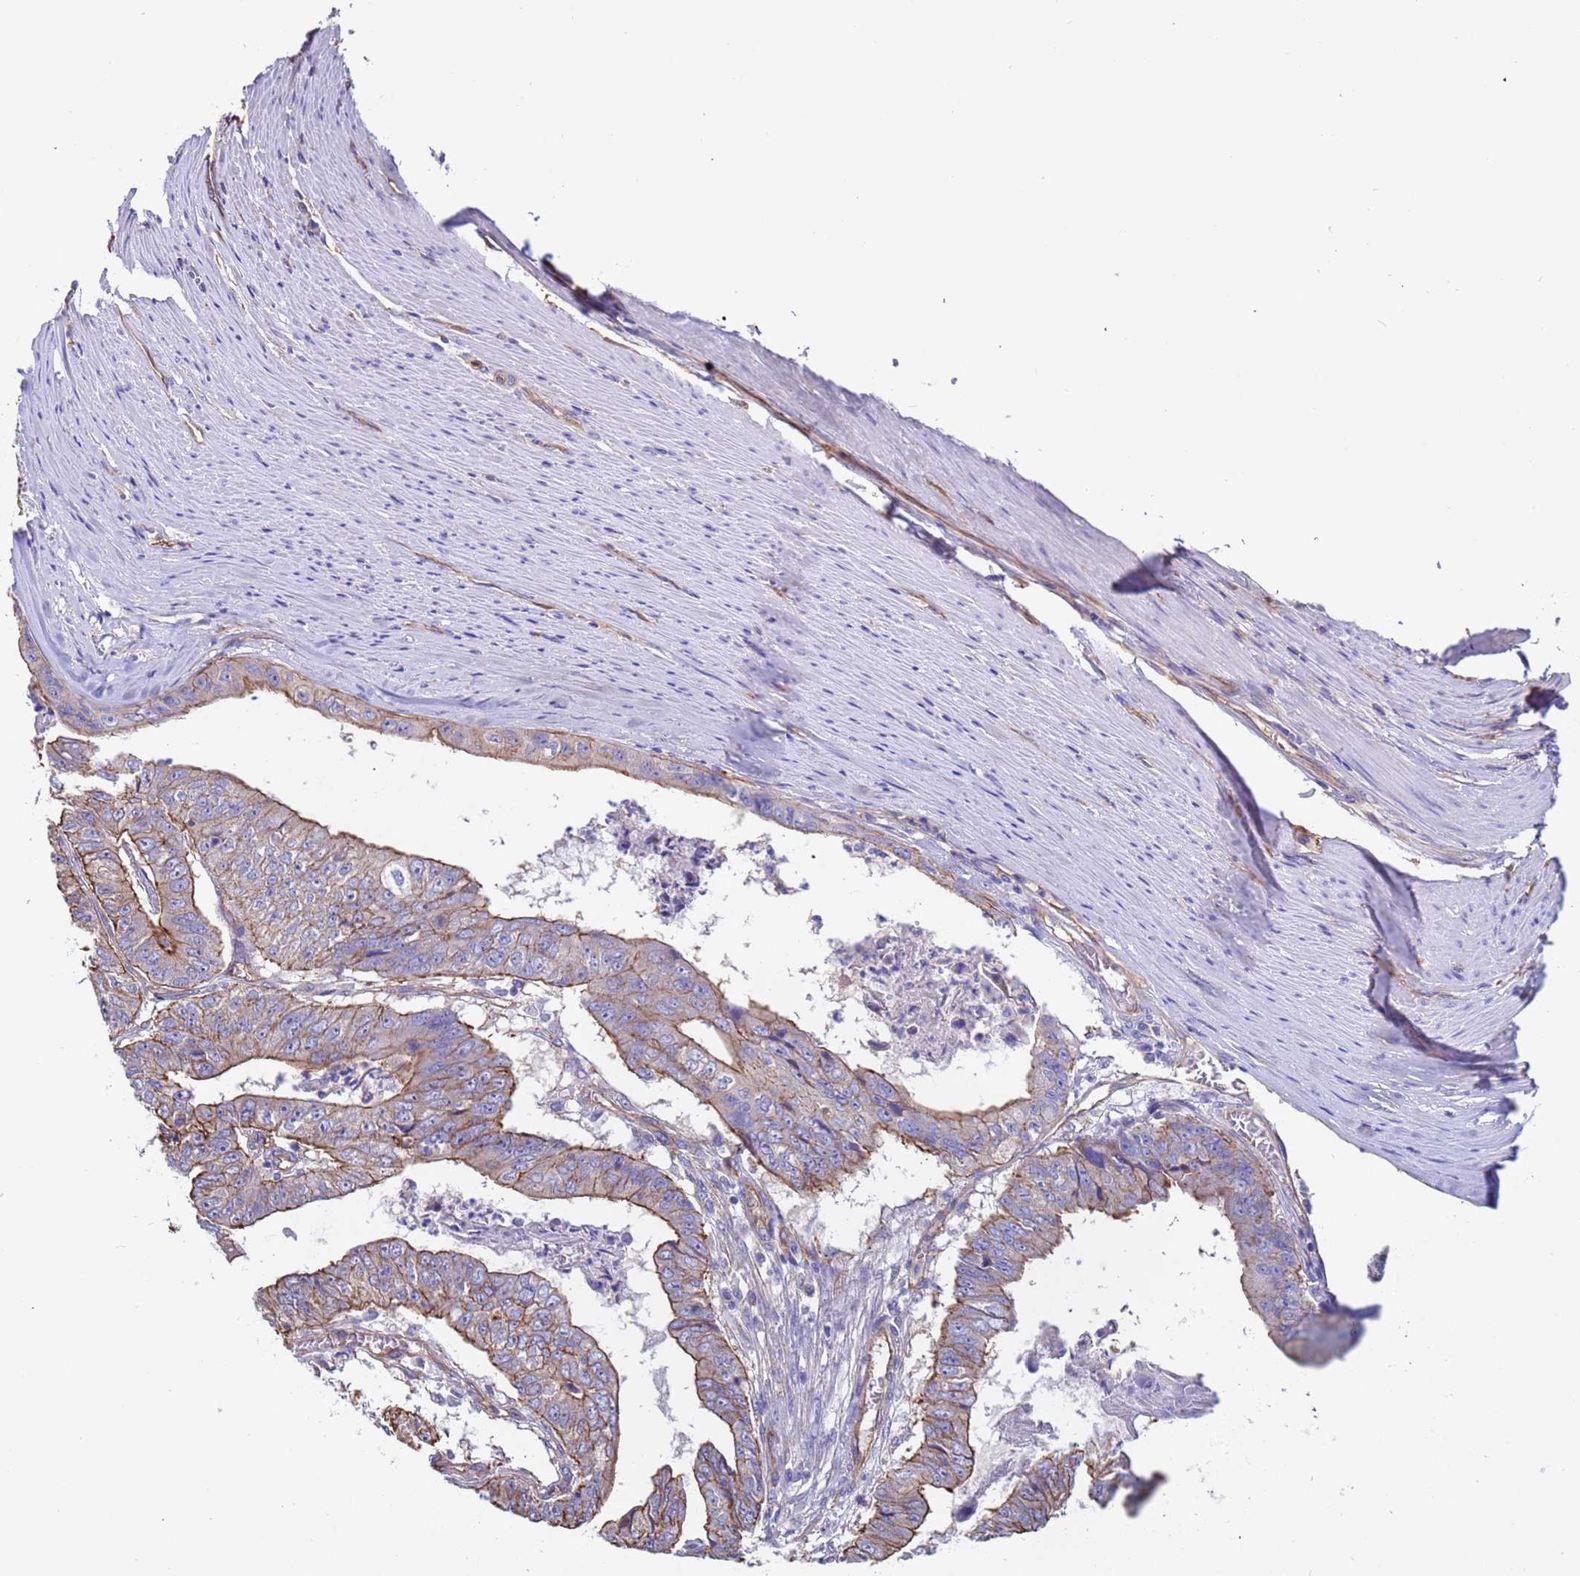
{"staining": {"intensity": "moderate", "quantity": ">75%", "location": "cytoplasmic/membranous"}, "tissue": "colorectal cancer", "cell_type": "Tumor cells", "image_type": "cancer", "snomed": [{"axis": "morphology", "description": "Adenocarcinoma, NOS"}, {"axis": "topography", "description": "Colon"}], "caption": "The immunohistochemical stain shows moderate cytoplasmic/membranous staining in tumor cells of colorectal adenocarcinoma tissue. The staining was performed using DAB, with brown indicating positive protein expression. Nuclei are stained blue with hematoxylin.", "gene": "ZNF248", "patient": {"sex": "female", "age": 67}}